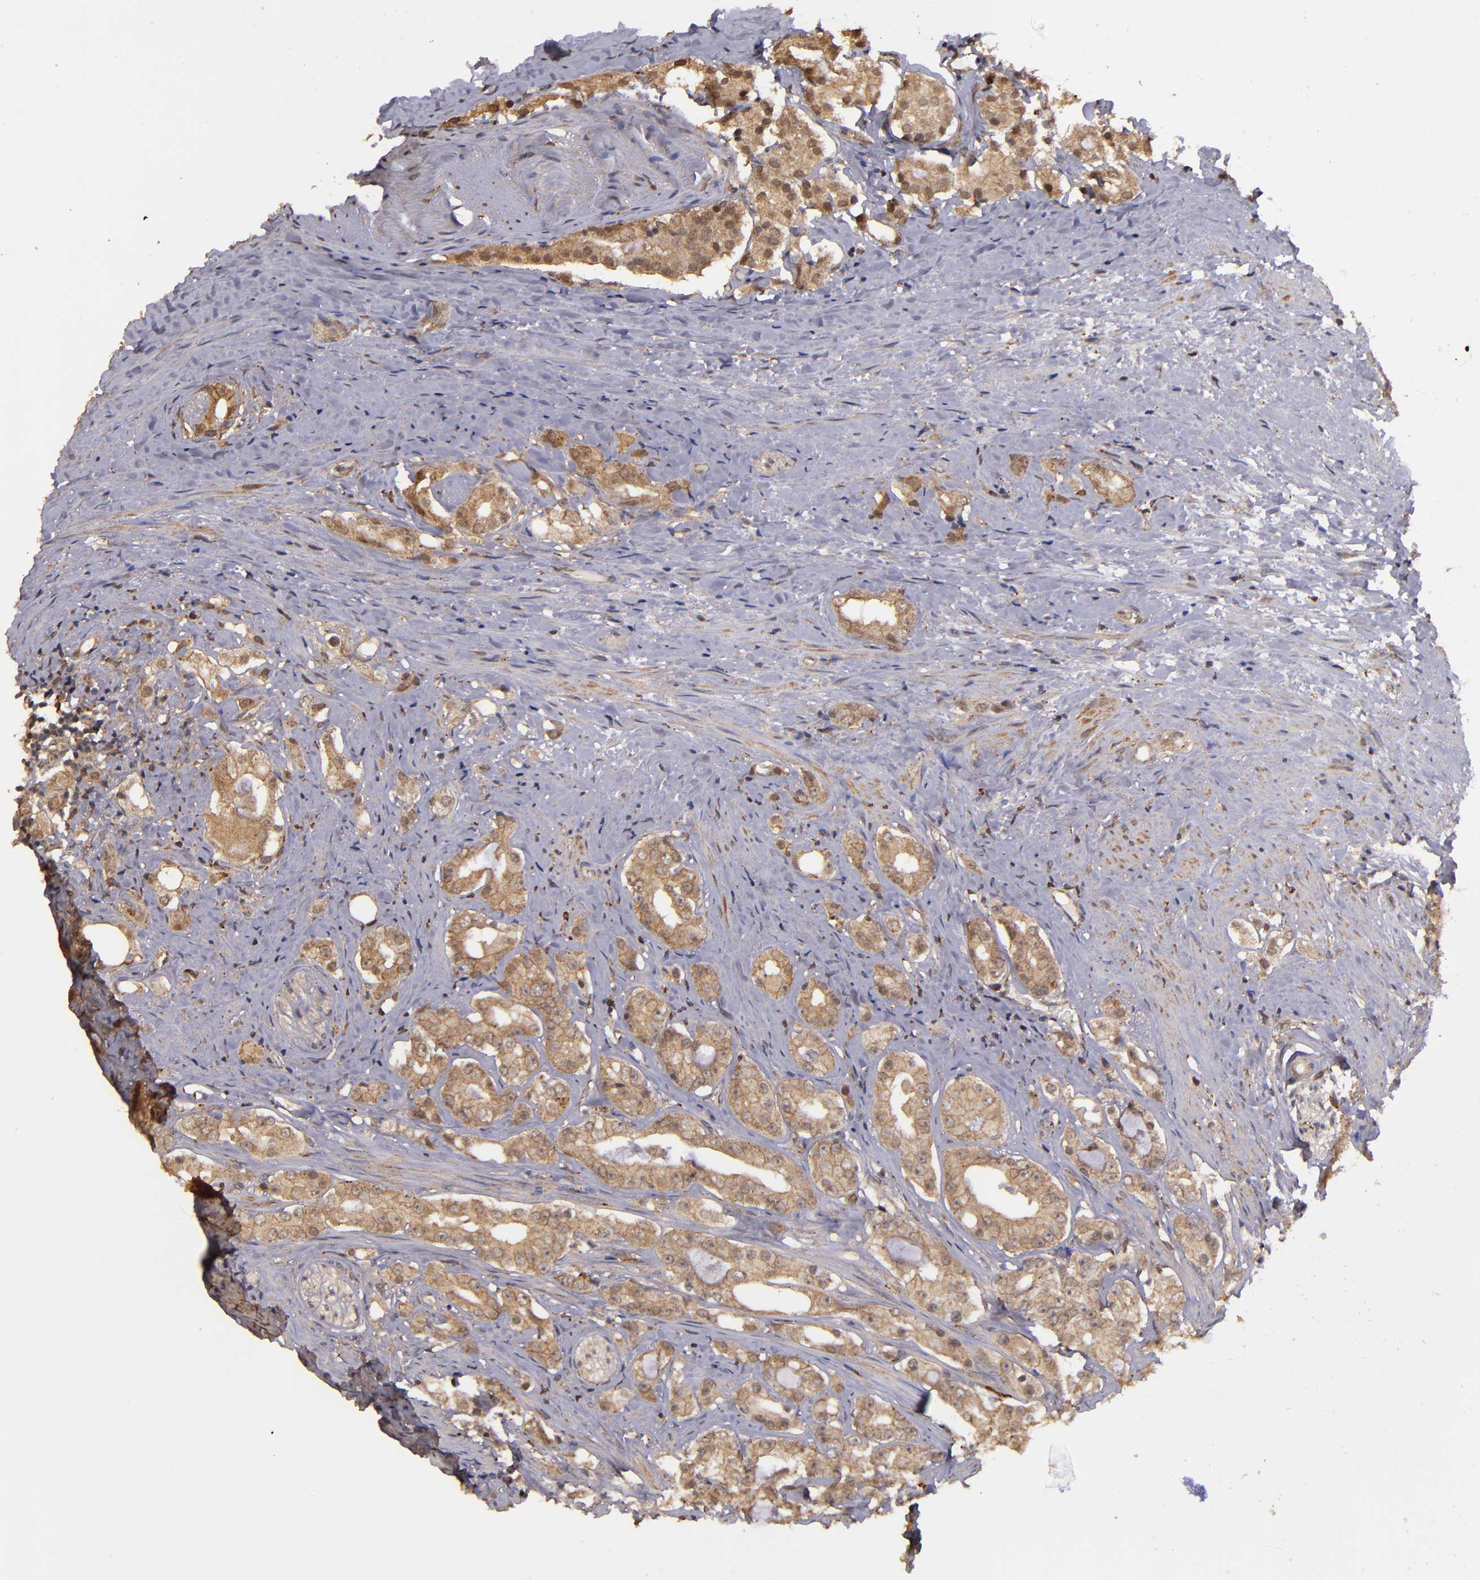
{"staining": {"intensity": "moderate", "quantity": ">75%", "location": "cytoplasmic/membranous,nuclear"}, "tissue": "prostate cancer", "cell_type": "Tumor cells", "image_type": "cancer", "snomed": [{"axis": "morphology", "description": "Adenocarcinoma, High grade"}, {"axis": "topography", "description": "Prostate"}], "caption": "IHC micrograph of human prostate cancer (adenocarcinoma (high-grade)) stained for a protein (brown), which exhibits medium levels of moderate cytoplasmic/membranous and nuclear positivity in about >75% of tumor cells.", "gene": "SIPA1L1", "patient": {"sex": "male", "age": 68}}